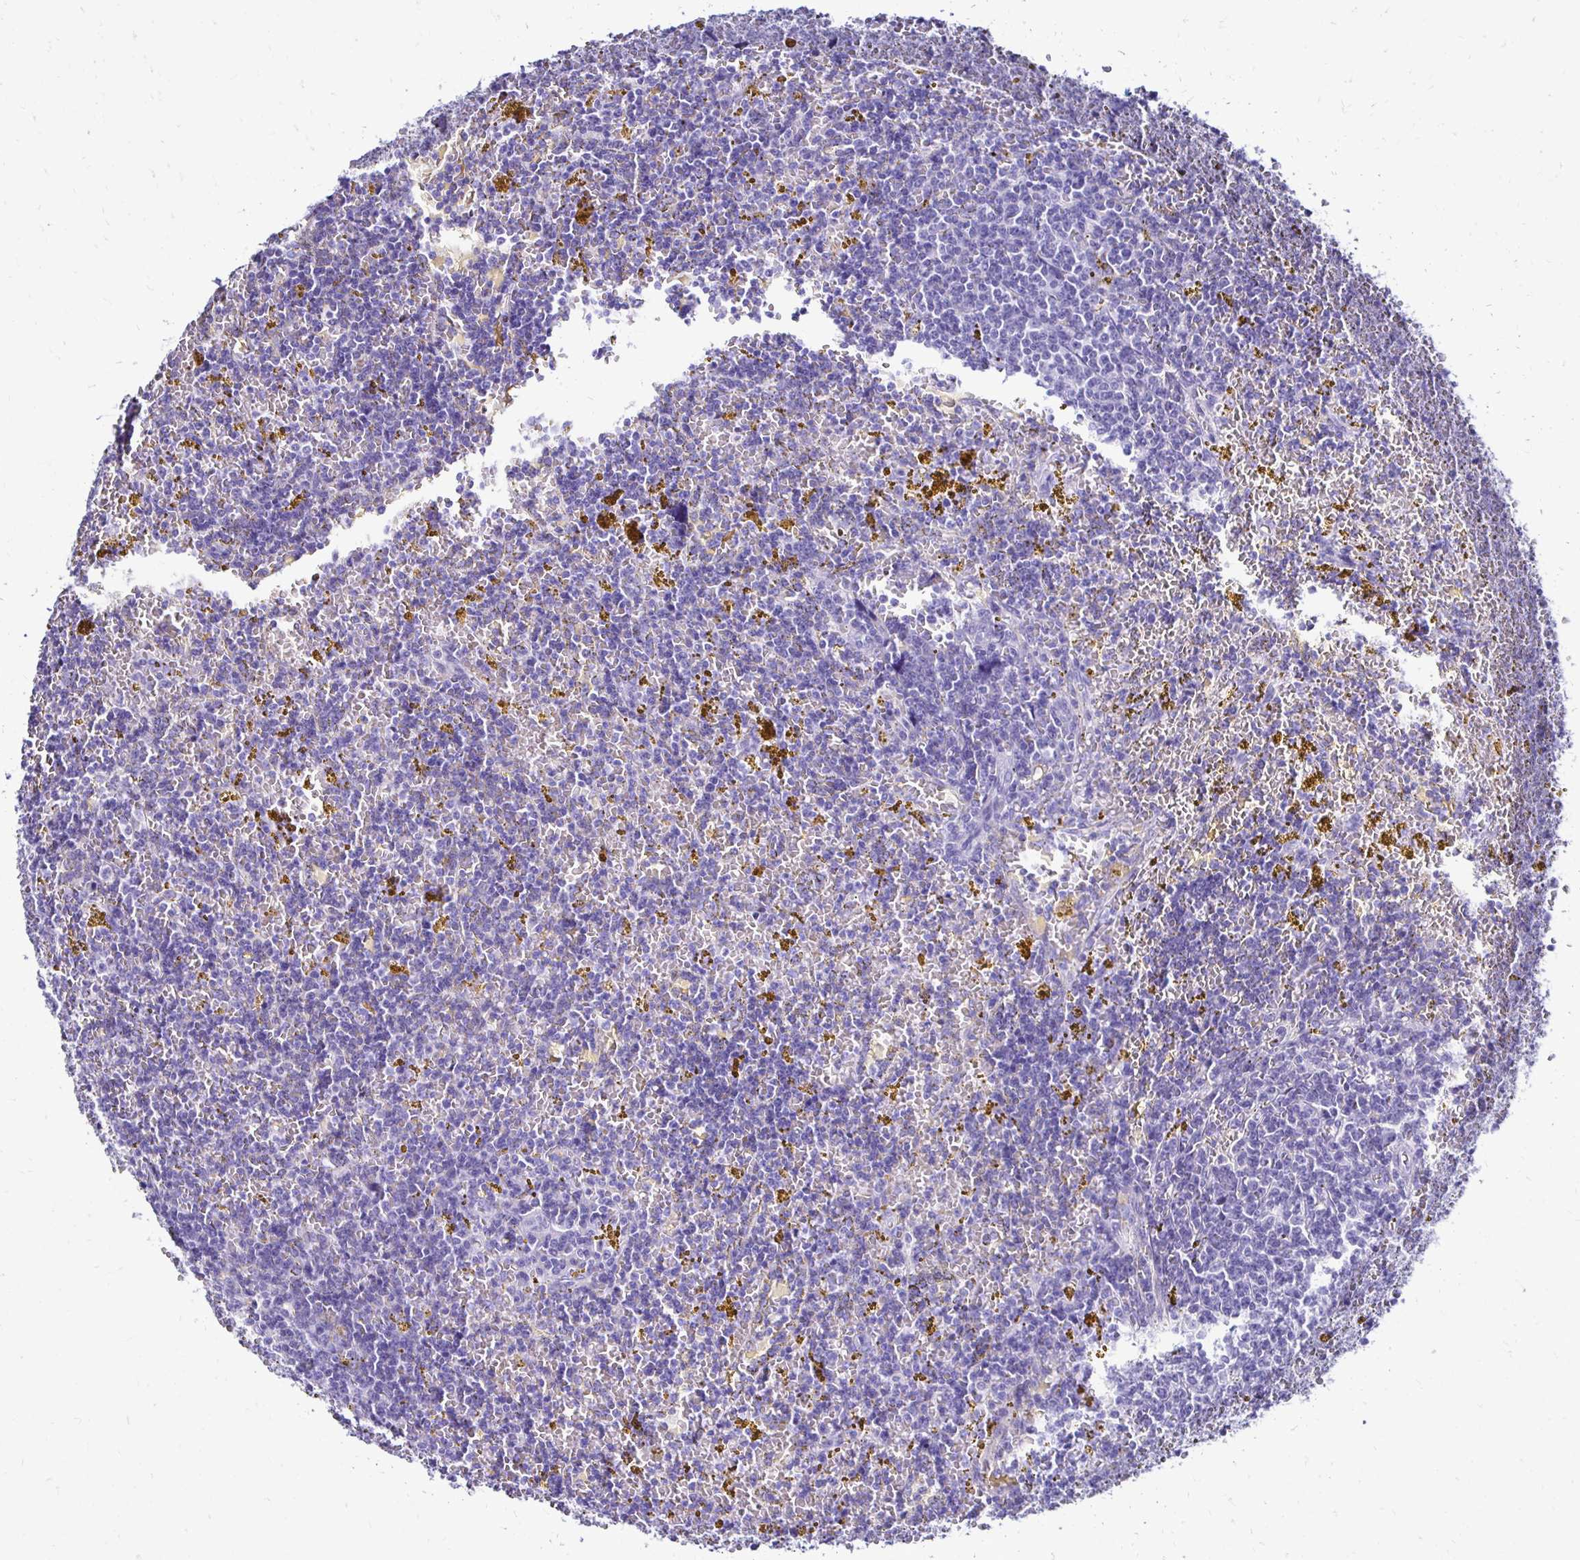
{"staining": {"intensity": "negative", "quantity": "none", "location": "none"}, "tissue": "lymphoma", "cell_type": "Tumor cells", "image_type": "cancer", "snomed": [{"axis": "morphology", "description": "Malignant lymphoma, non-Hodgkin's type, Low grade"}, {"axis": "topography", "description": "Spleen"}, {"axis": "topography", "description": "Lymph node"}], "caption": "High power microscopy photomicrograph of an IHC photomicrograph of low-grade malignant lymphoma, non-Hodgkin's type, revealing no significant expression in tumor cells.", "gene": "CST5", "patient": {"sex": "female", "age": 66}}